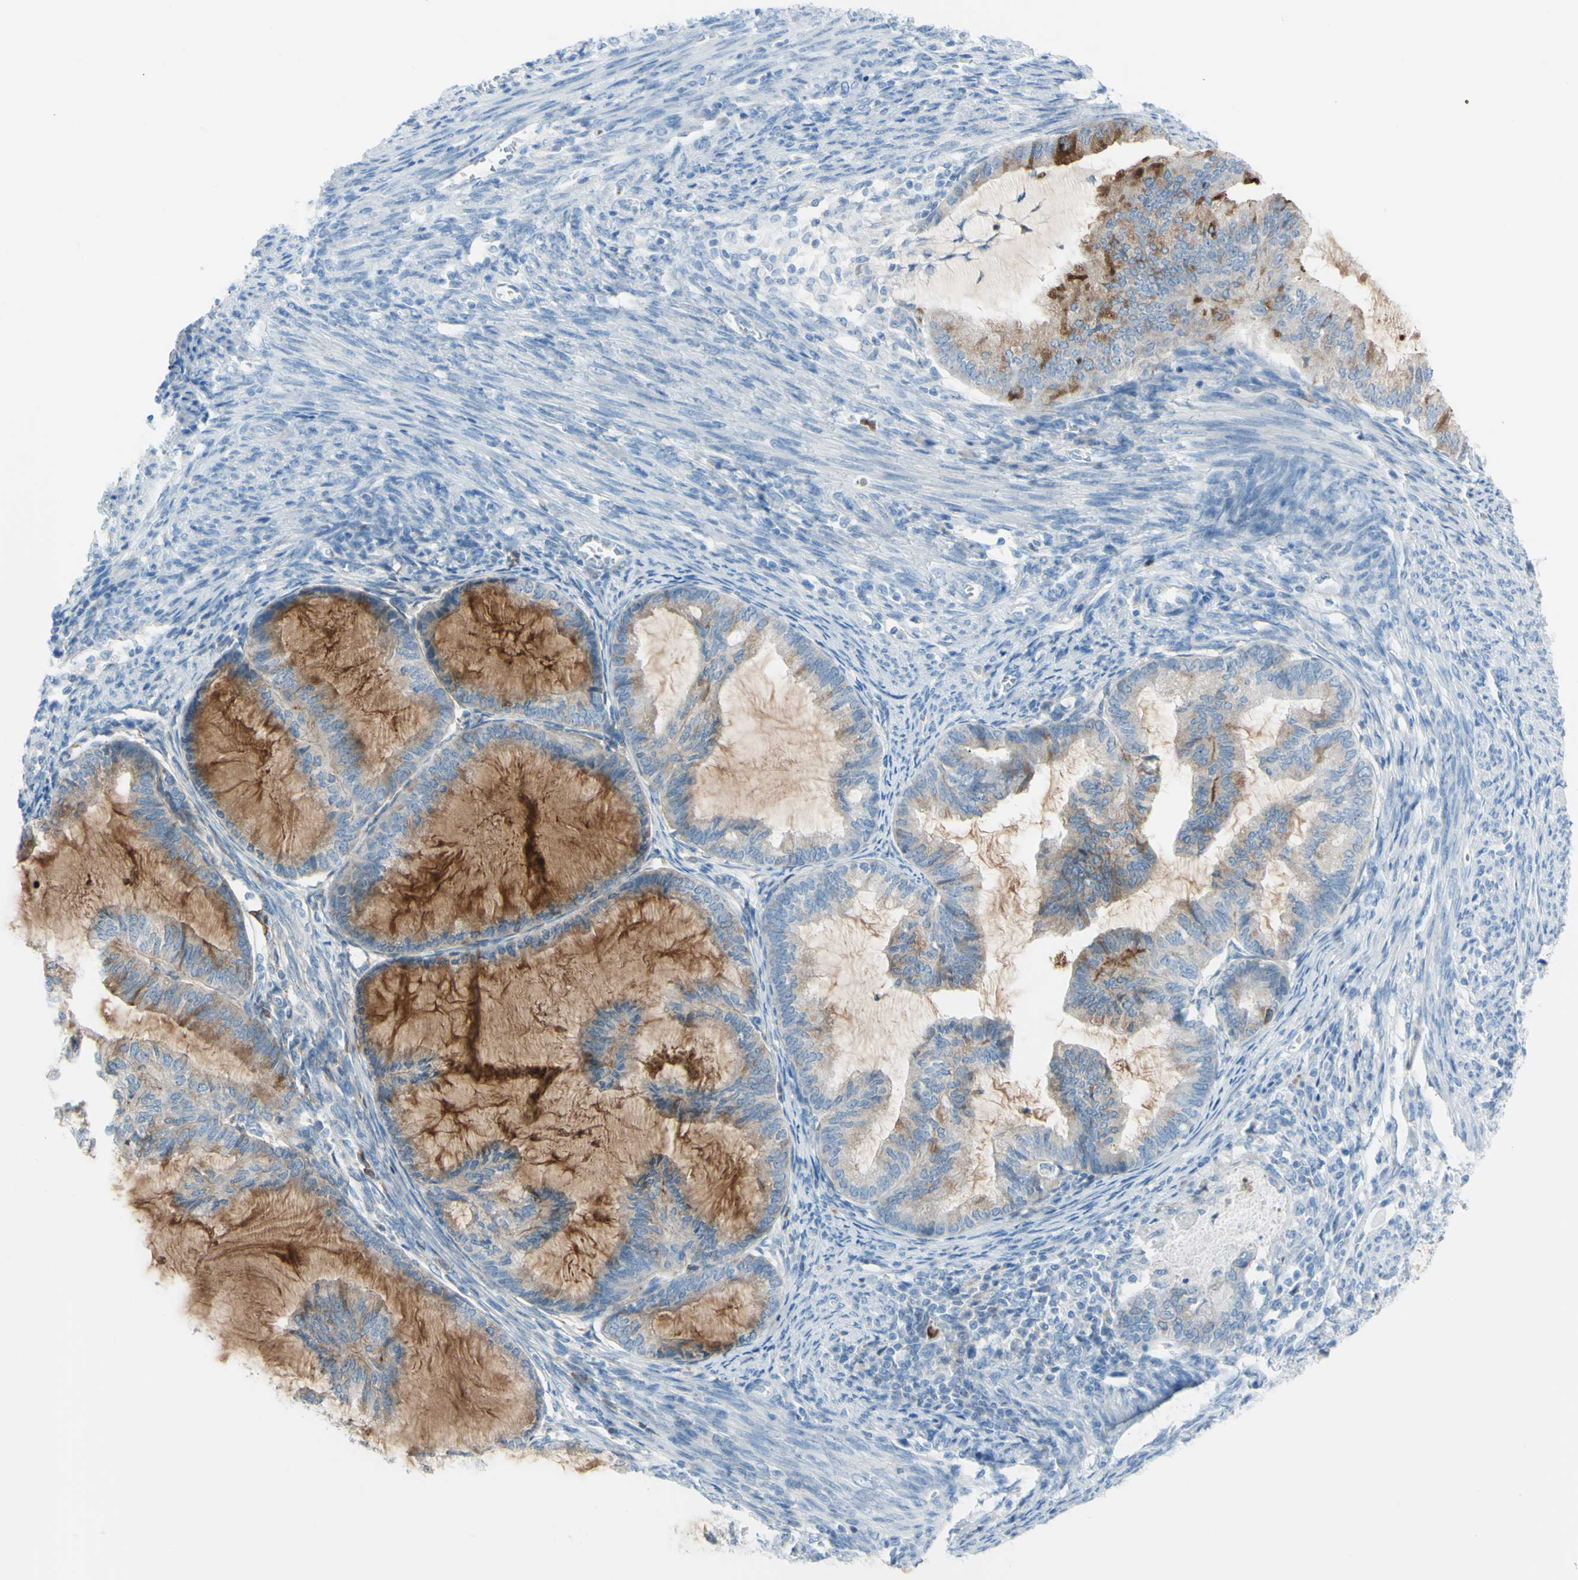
{"staining": {"intensity": "moderate", "quantity": ">75%", "location": "cytoplasmic/membranous"}, "tissue": "cervical cancer", "cell_type": "Tumor cells", "image_type": "cancer", "snomed": [{"axis": "morphology", "description": "Normal tissue, NOS"}, {"axis": "morphology", "description": "Adenocarcinoma, NOS"}, {"axis": "topography", "description": "Cervix"}, {"axis": "topography", "description": "Endometrium"}], "caption": "IHC staining of cervical cancer, which demonstrates medium levels of moderate cytoplasmic/membranous expression in about >75% of tumor cells indicating moderate cytoplasmic/membranous protein expression. The staining was performed using DAB (3,3'-diaminobenzidine) (brown) for protein detection and nuclei were counterstained in hematoxylin (blue).", "gene": "TFPI2", "patient": {"sex": "female", "age": 86}}